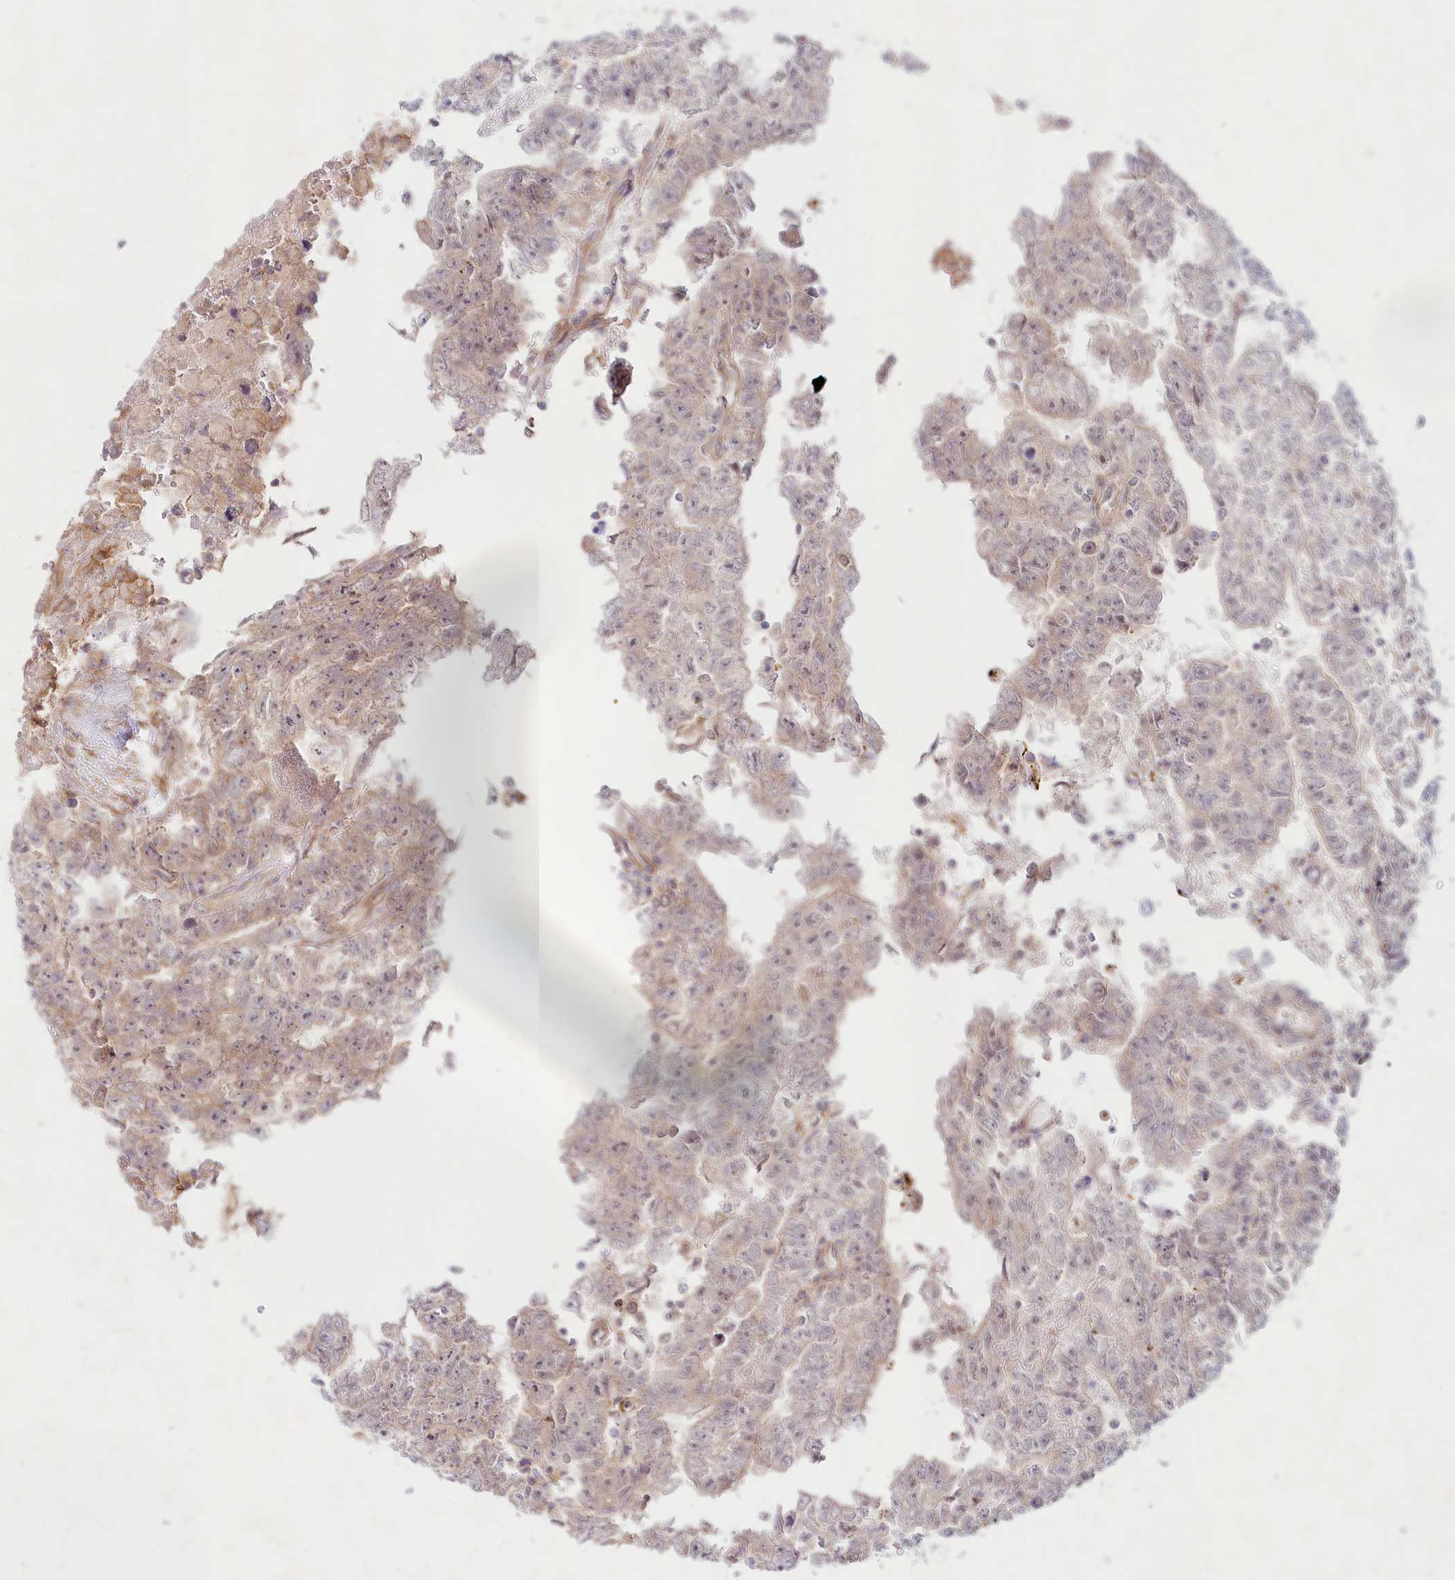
{"staining": {"intensity": "weak", "quantity": "25%-75%", "location": "cytoplasmic/membranous"}, "tissue": "testis cancer", "cell_type": "Tumor cells", "image_type": "cancer", "snomed": [{"axis": "morphology", "description": "Carcinoma, Embryonal, NOS"}, {"axis": "topography", "description": "Testis"}], "caption": "Protein expression analysis of embryonal carcinoma (testis) reveals weak cytoplasmic/membranous expression in about 25%-75% of tumor cells.", "gene": "TNIP1", "patient": {"sex": "male", "age": 25}}